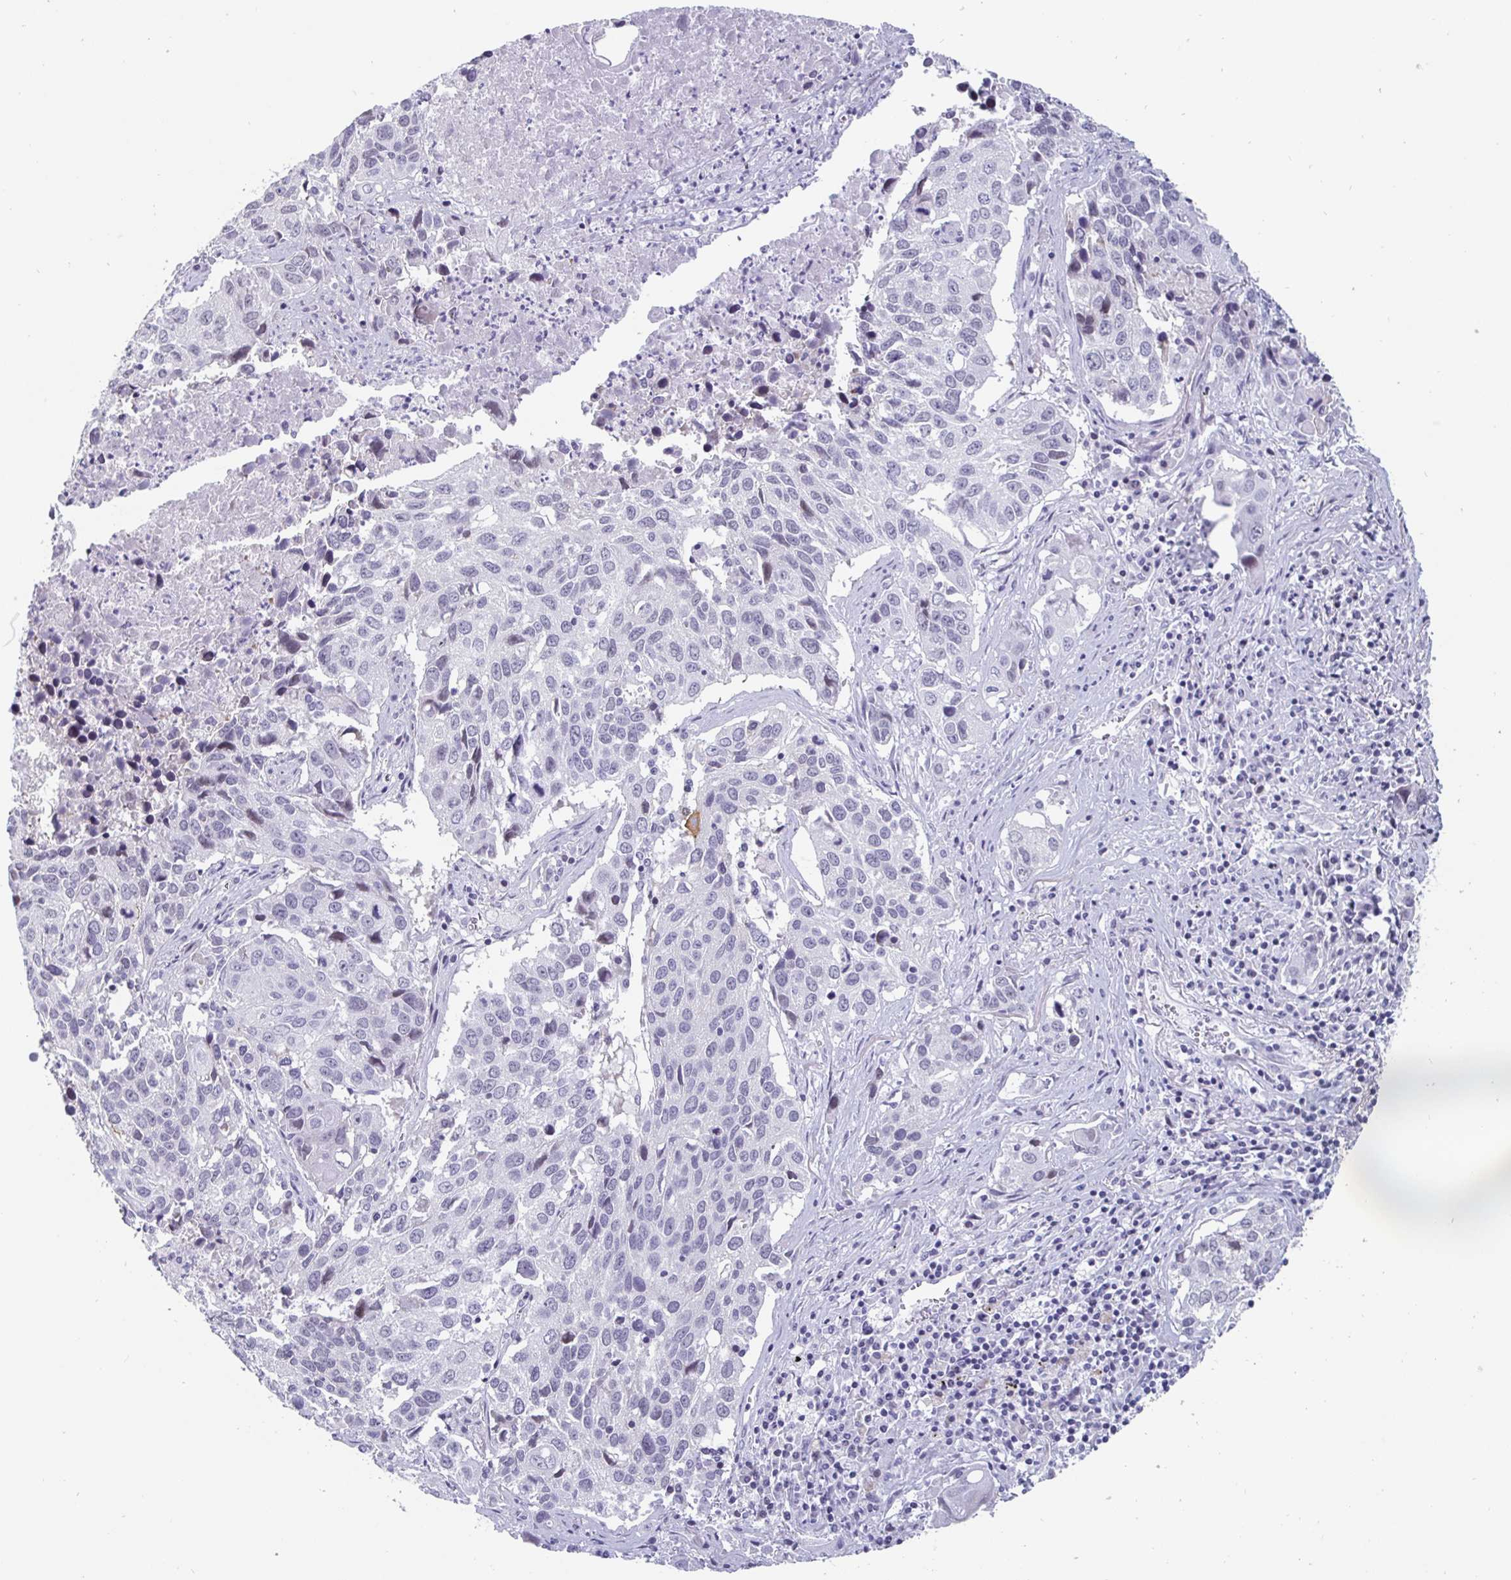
{"staining": {"intensity": "negative", "quantity": "none", "location": "none"}, "tissue": "lung cancer", "cell_type": "Tumor cells", "image_type": "cancer", "snomed": [{"axis": "morphology", "description": "Squamous cell carcinoma, NOS"}, {"axis": "topography", "description": "Lung"}], "caption": "Lung squamous cell carcinoma was stained to show a protein in brown. There is no significant expression in tumor cells.", "gene": "OOSP2", "patient": {"sex": "female", "age": 61}}